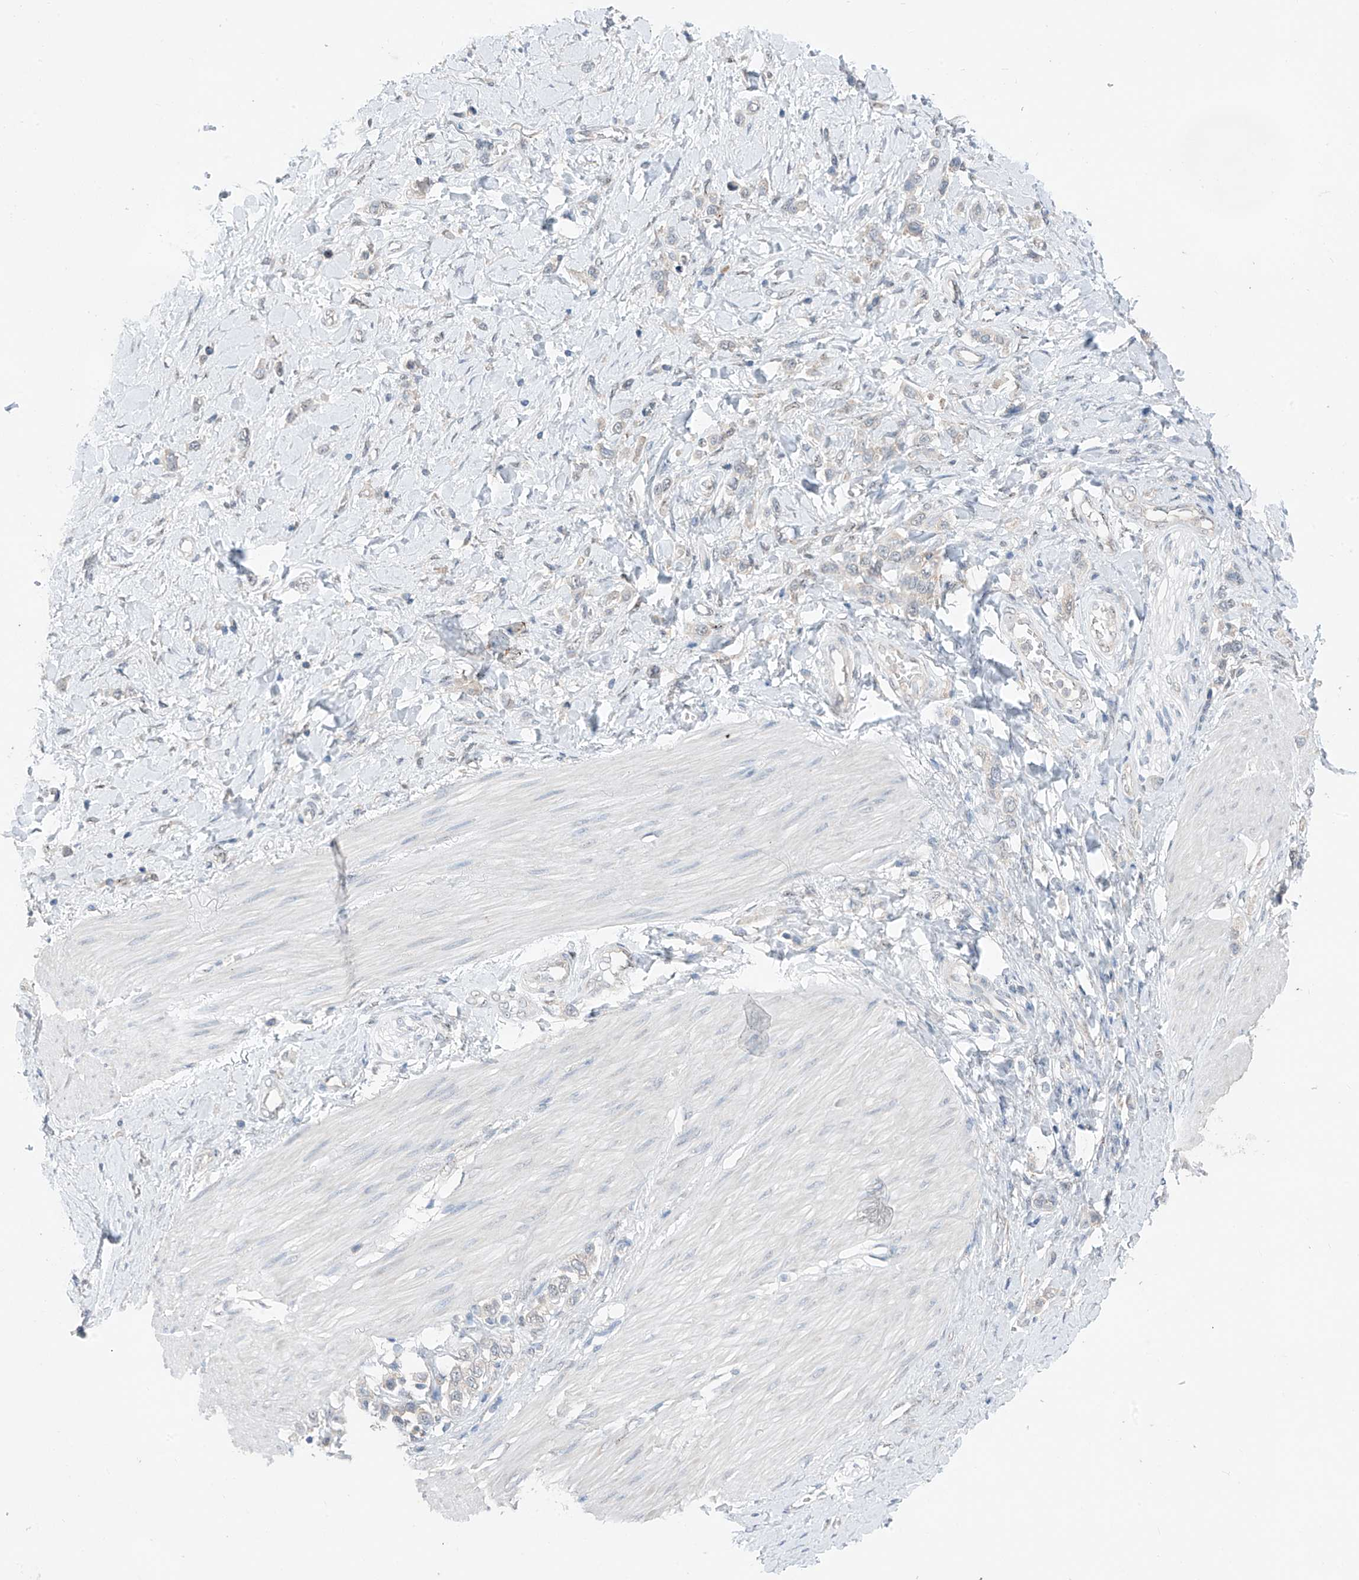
{"staining": {"intensity": "weak", "quantity": "<25%", "location": "nuclear"}, "tissue": "stomach cancer", "cell_type": "Tumor cells", "image_type": "cancer", "snomed": [{"axis": "morphology", "description": "Normal tissue, NOS"}, {"axis": "morphology", "description": "Adenocarcinoma, NOS"}, {"axis": "topography", "description": "Stomach, upper"}, {"axis": "topography", "description": "Stomach"}], "caption": "Stomach cancer (adenocarcinoma) was stained to show a protein in brown. There is no significant staining in tumor cells. (DAB IHC visualized using brightfield microscopy, high magnification).", "gene": "RPL4", "patient": {"sex": "female", "age": 65}}